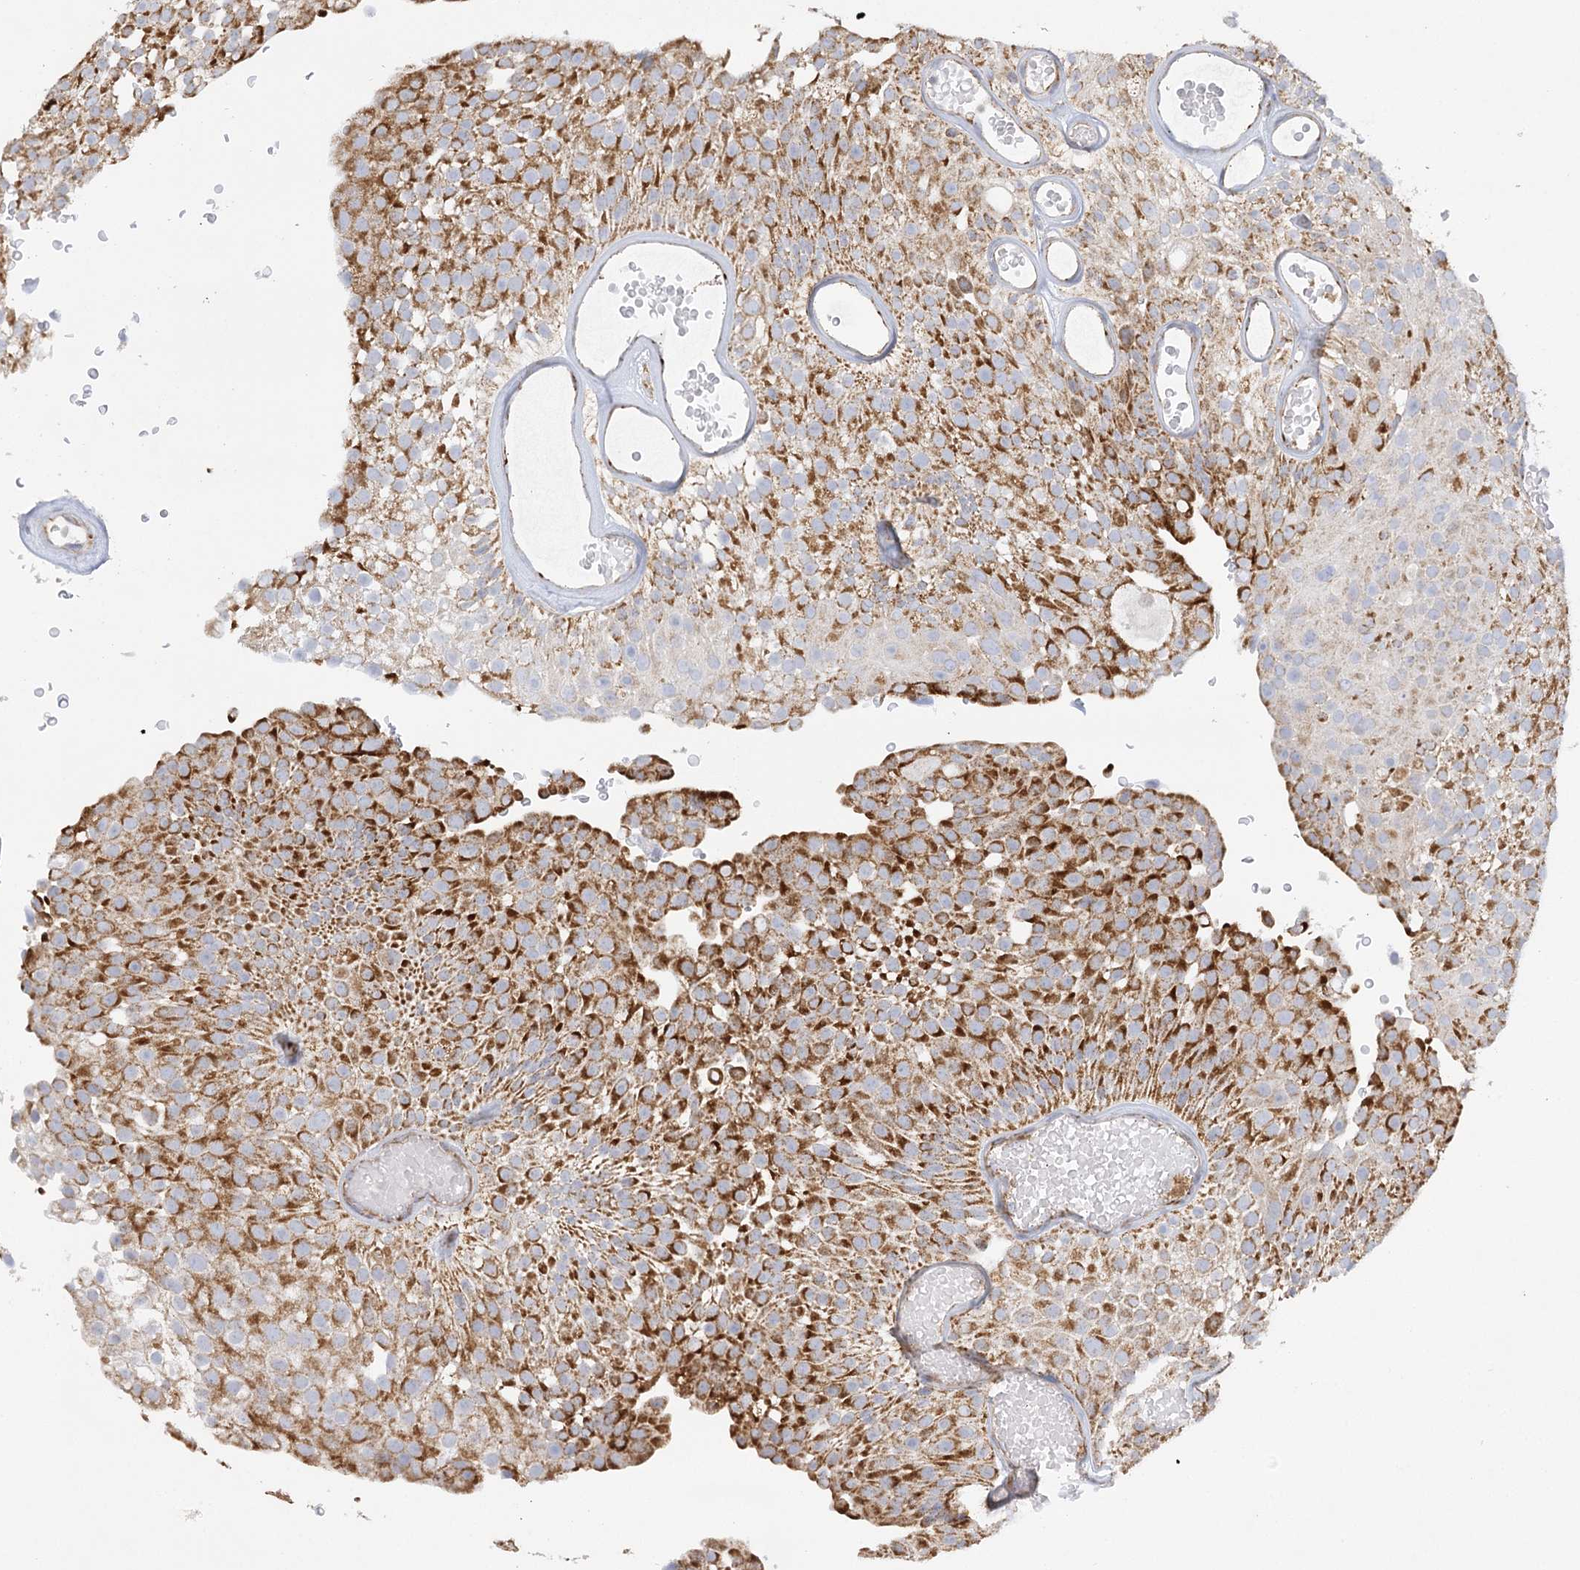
{"staining": {"intensity": "strong", "quantity": ">75%", "location": "cytoplasmic/membranous"}, "tissue": "urothelial cancer", "cell_type": "Tumor cells", "image_type": "cancer", "snomed": [{"axis": "morphology", "description": "Urothelial carcinoma, Low grade"}, {"axis": "topography", "description": "Urinary bladder"}], "caption": "Immunohistochemistry (IHC) histopathology image of neoplastic tissue: human urothelial carcinoma (low-grade) stained using IHC displays high levels of strong protein expression localized specifically in the cytoplasmic/membranous of tumor cells, appearing as a cytoplasmic/membranous brown color.", "gene": "DHTKD1", "patient": {"sex": "male", "age": 78}}